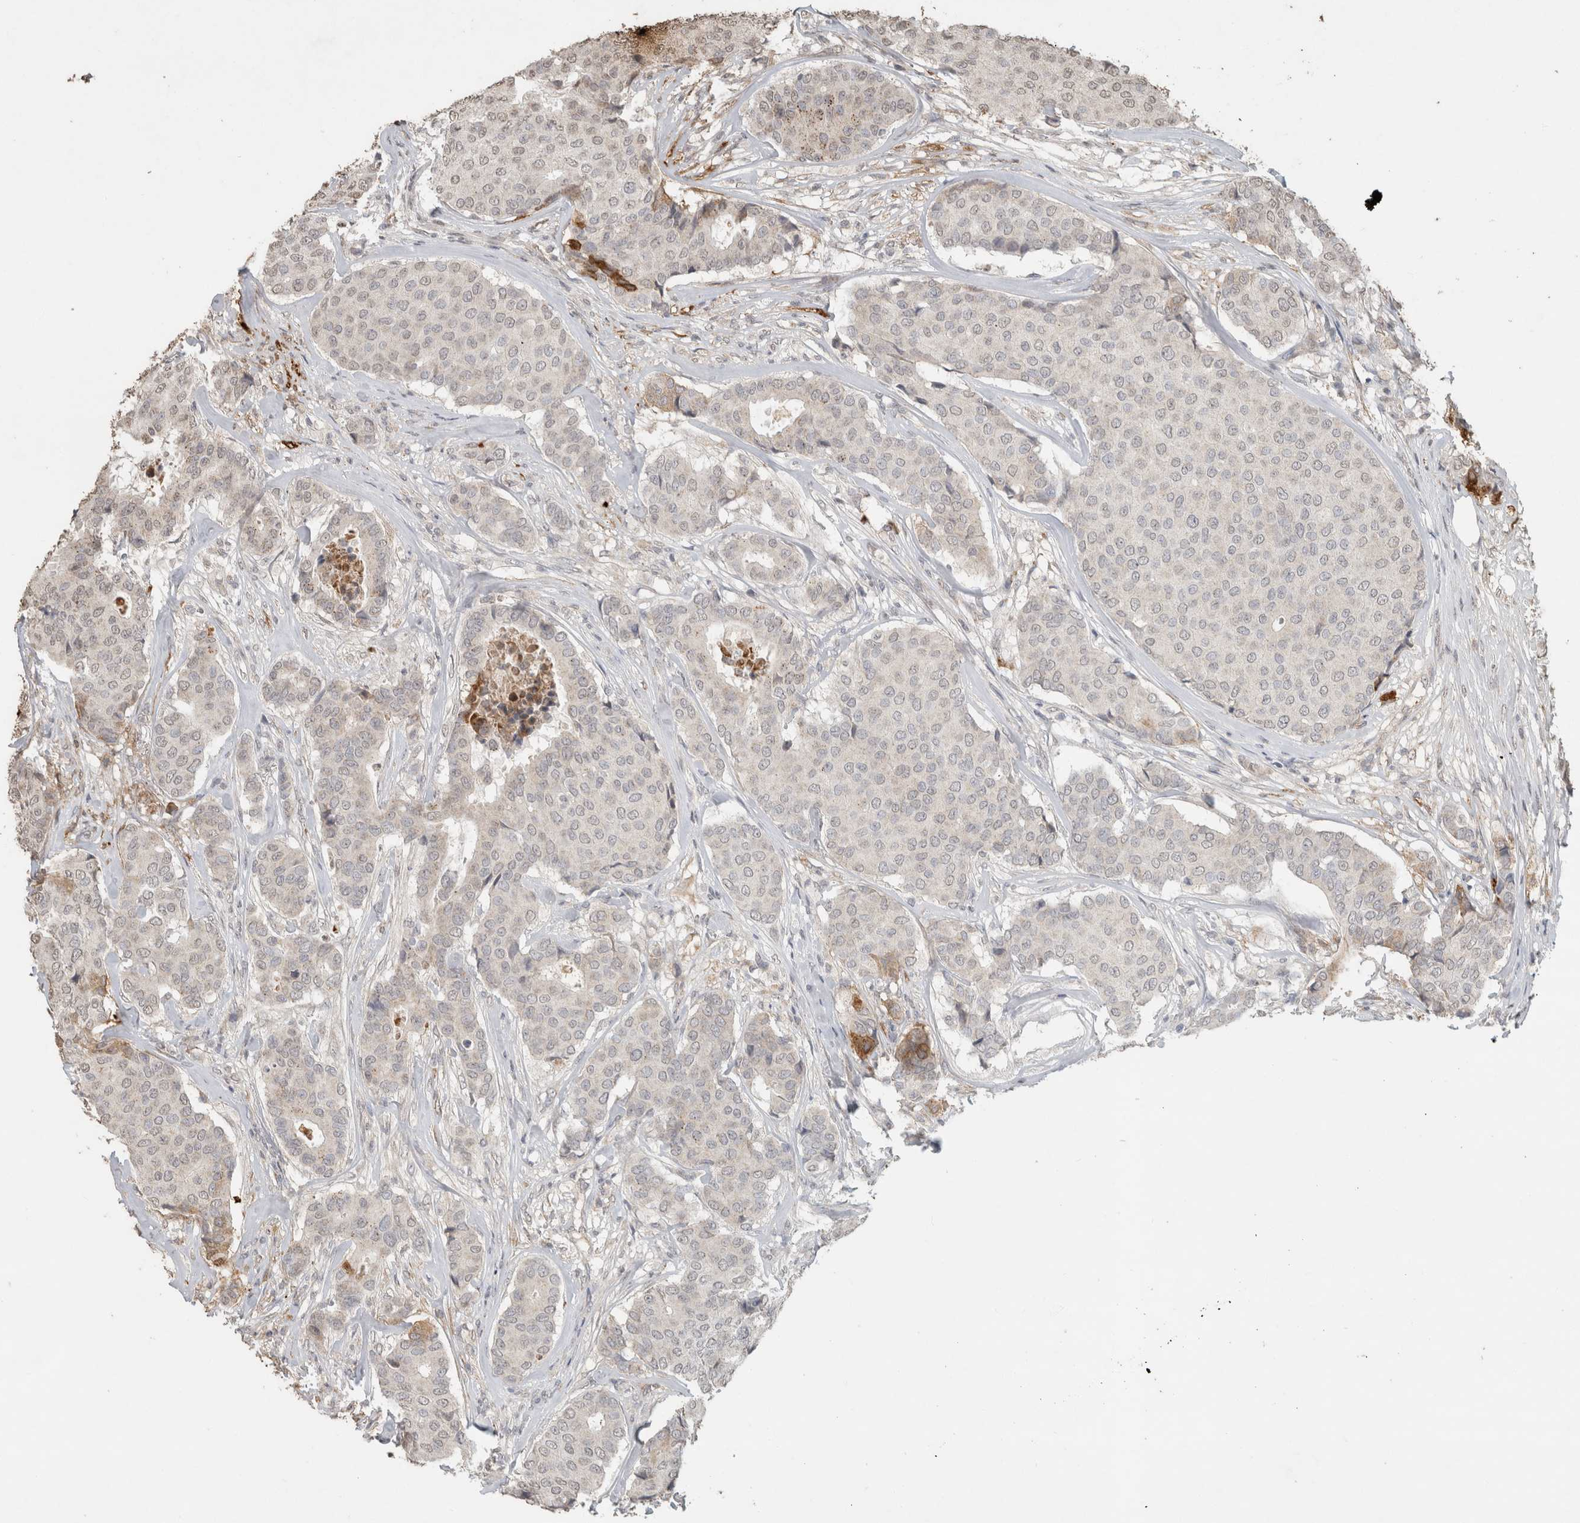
{"staining": {"intensity": "negative", "quantity": "none", "location": "none"}, "tissue": "breast cancer", "cell_type": "Tumor cells", "image_type": "cancer", "snomed": [{"axis": "morphology", "description": "Duct carcinoma"}, {"axis": "topography", "description": "Breast"}], "caption": "This is a image of immunohistochemistry staining of infiltrating ductal carcinoma (breast), which shows no positivity in tumor cells.", "gene": "FAM3A", "patient": {"sex": "female", "age": 75}}